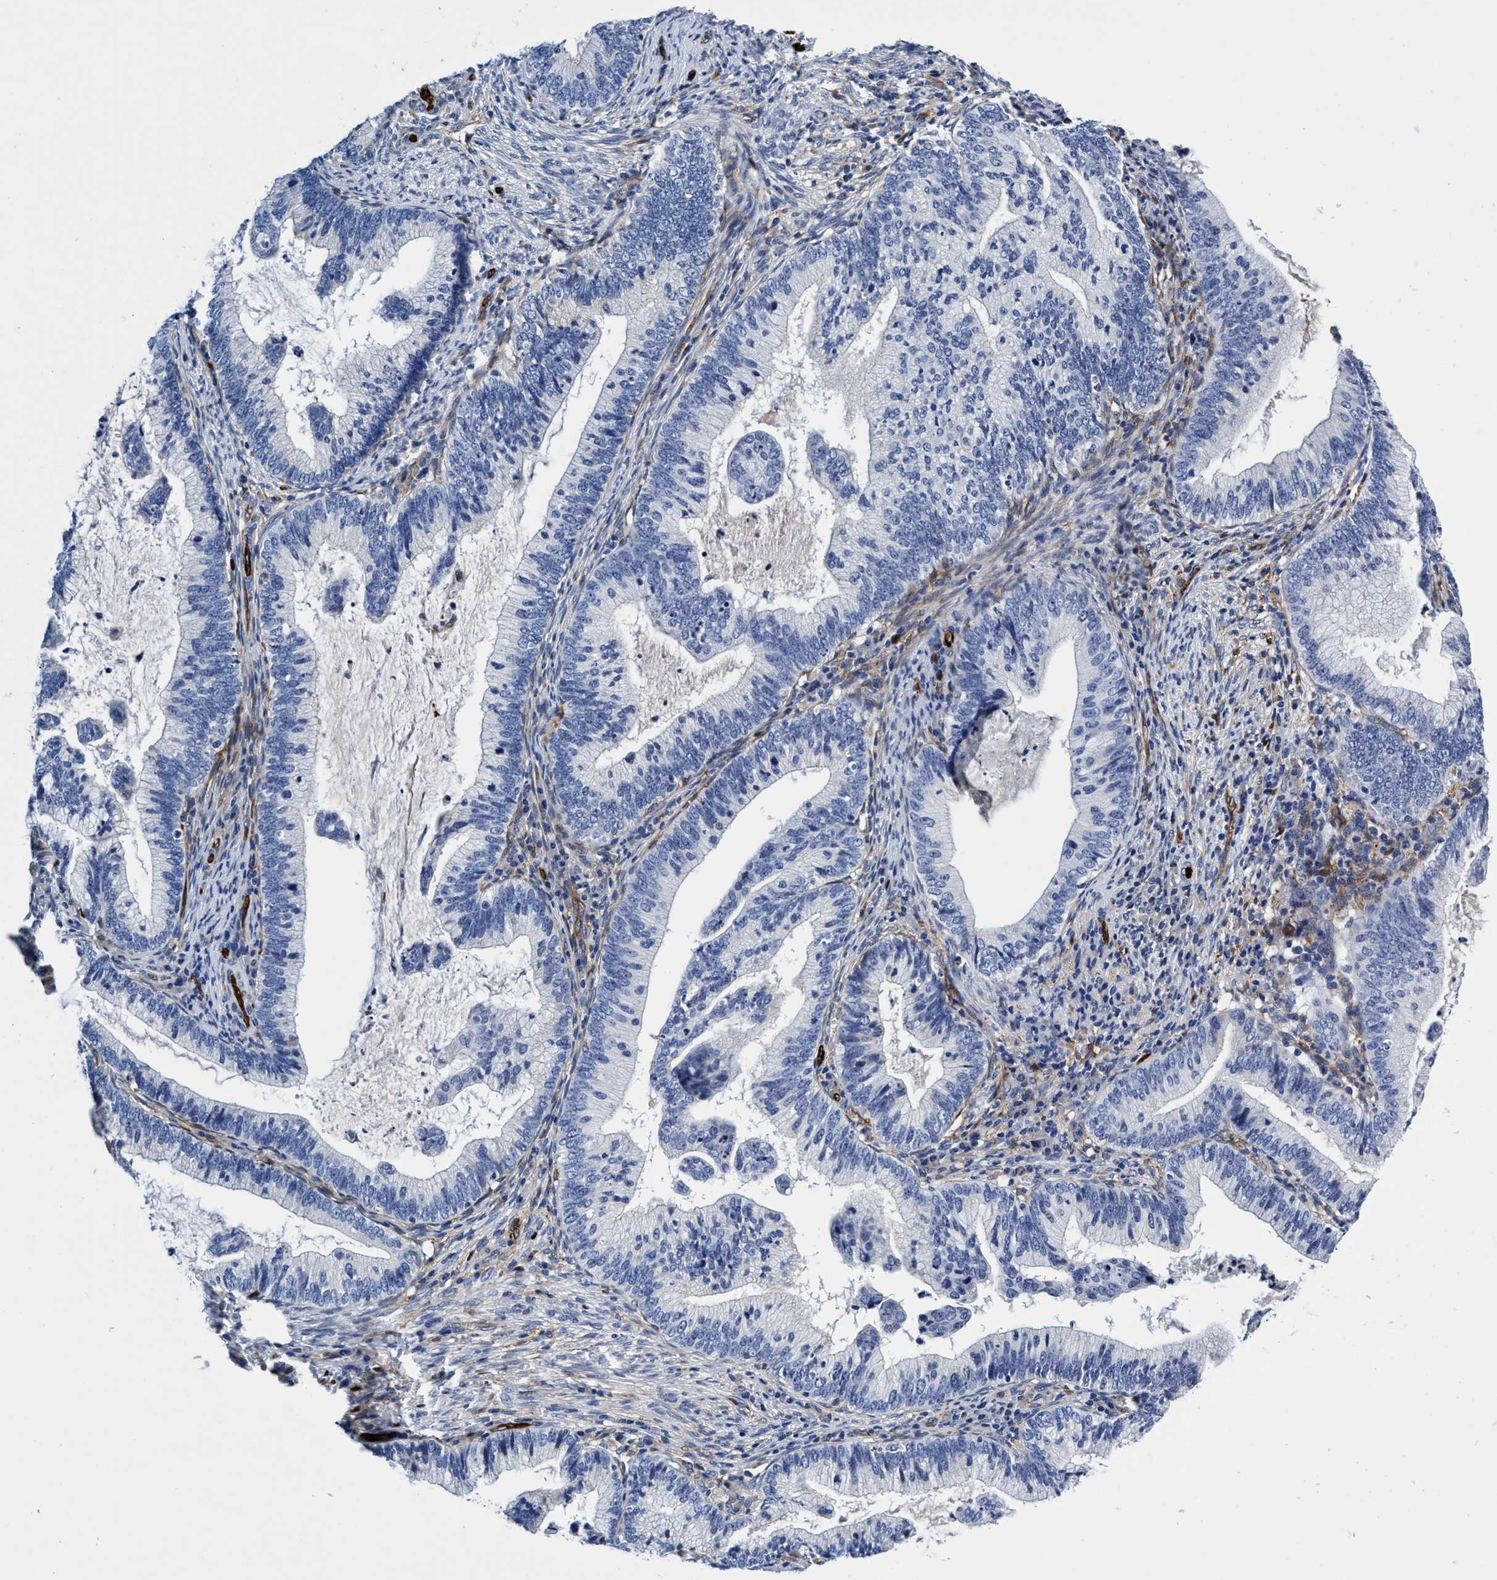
{"staining": {"intensity": "negative", "quantity": "none", "location": "none"}, "tissue": "cervical cancer", "cell_type": "Tumor cells", "image_type": "cancer", "snomed": [{"axis": "morphology", "description": "Adenocarcinoma, NOS"}, {"axis": "topography", "description": "Cervix"}], "caption": "A histopathology image of human cervical cancer (adenocarcinoma) is negative for staining in tumor cells. The staining was performed using DAB (3,3'-diaminobenzidine) to visualize the protein expression in brown, while the nuclei were stained in blue with hematoxylin (Magnification: 20x).", "gene": "UBALD2", "patient": {"sex": "female", "age": 36}}